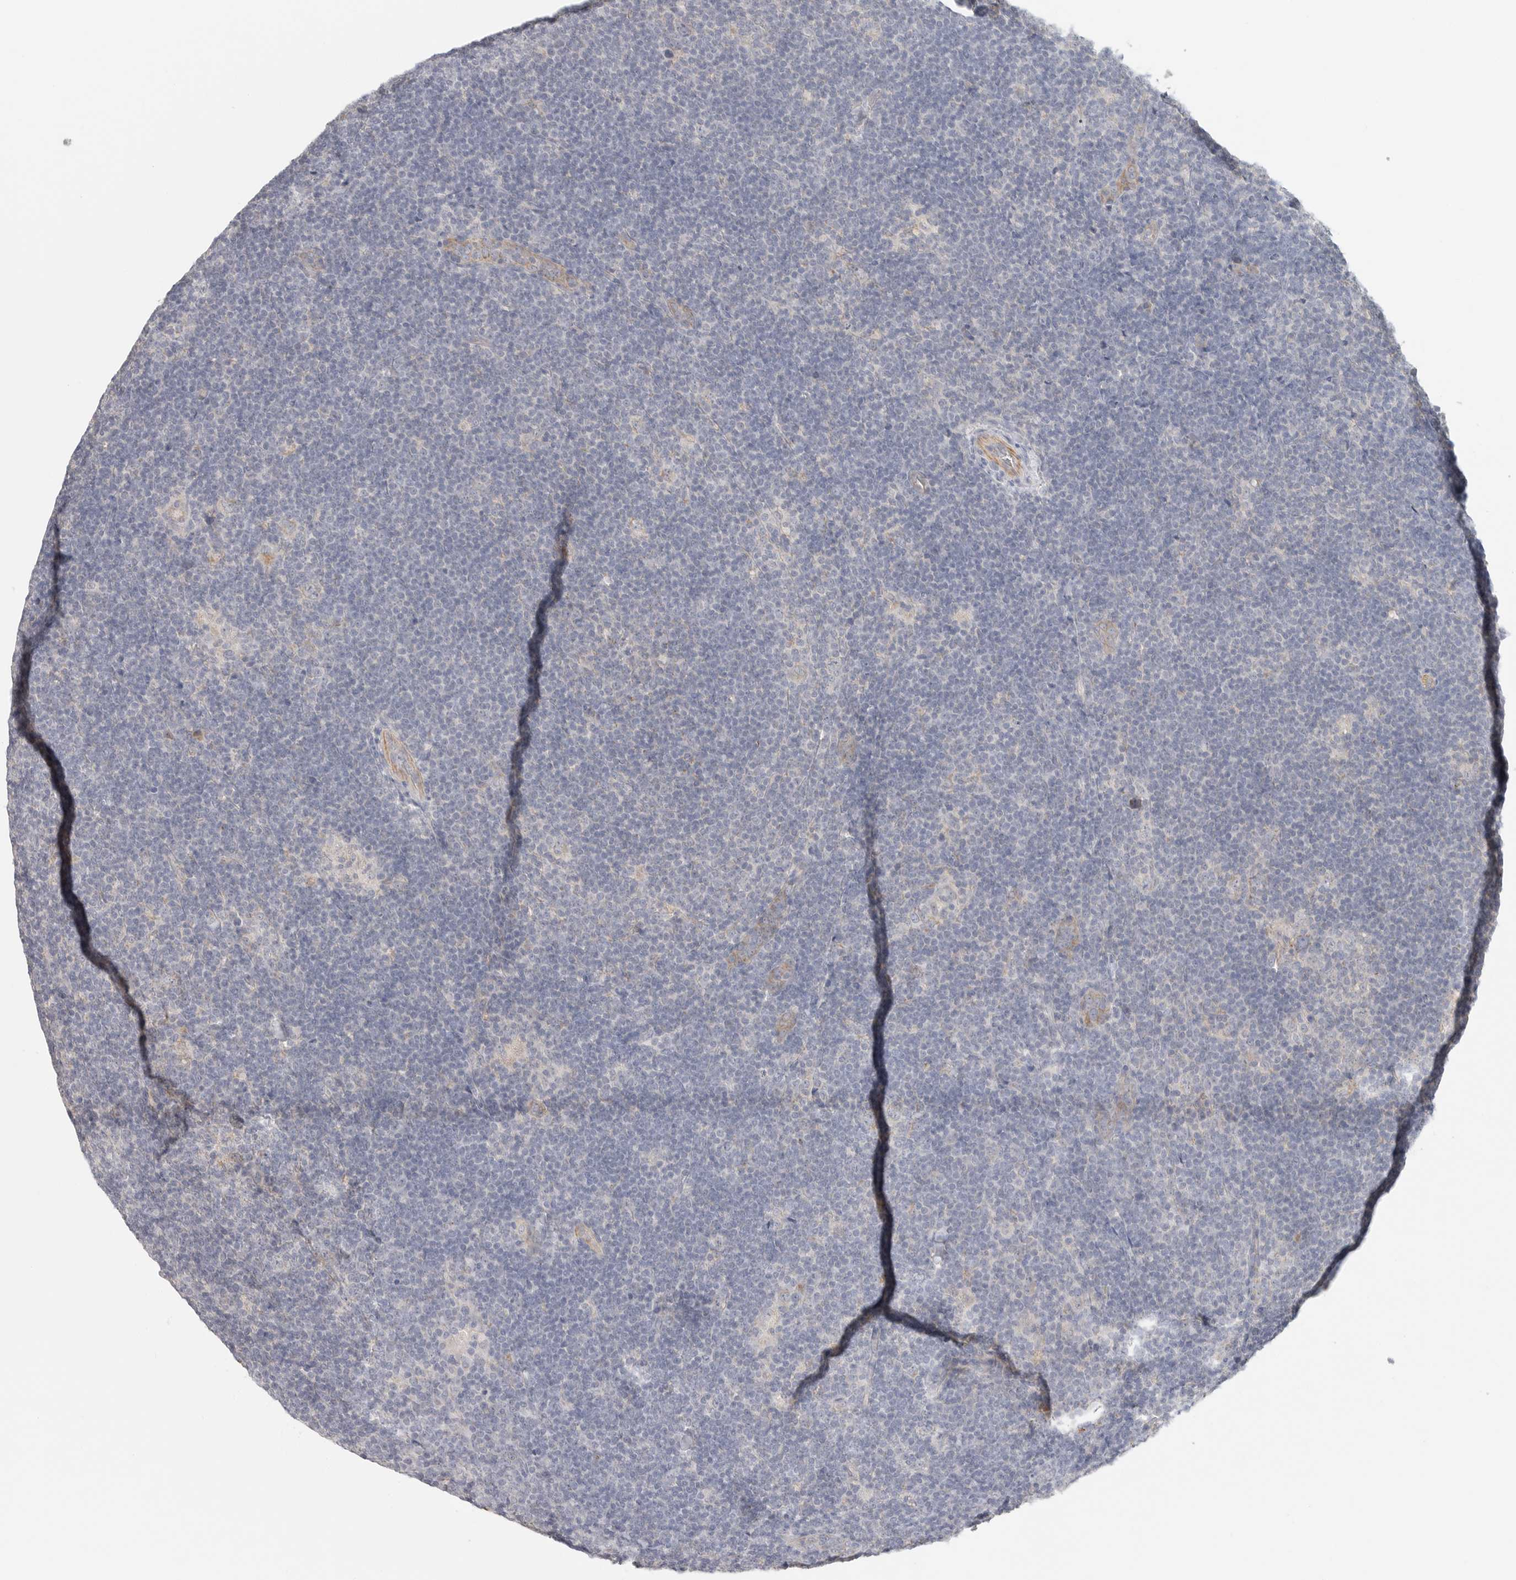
{"staining": {"intensity": "negative", "quantity": "none", "location": "none"}, "tissue": "lymphoma", "cell_type": "Tumor cells", "image_type": "cancer", "snomed": [{"axis": "morphology", "description": "Hodgkin's disease, NOS"}, {"axis": "topography", "description": "Lymph node"}], "caption": "Hodgkin's disease was stained to show a protein in brown. There is no significant staining in tumor cells. The staining was performed using DAB to visualize the protein expression in brown, while the nuclei were stained in blue with hematoxylin (Magnification: 20x).", "gene": "SLC25A36", "patient": {"sex": "female", "age": 57}}